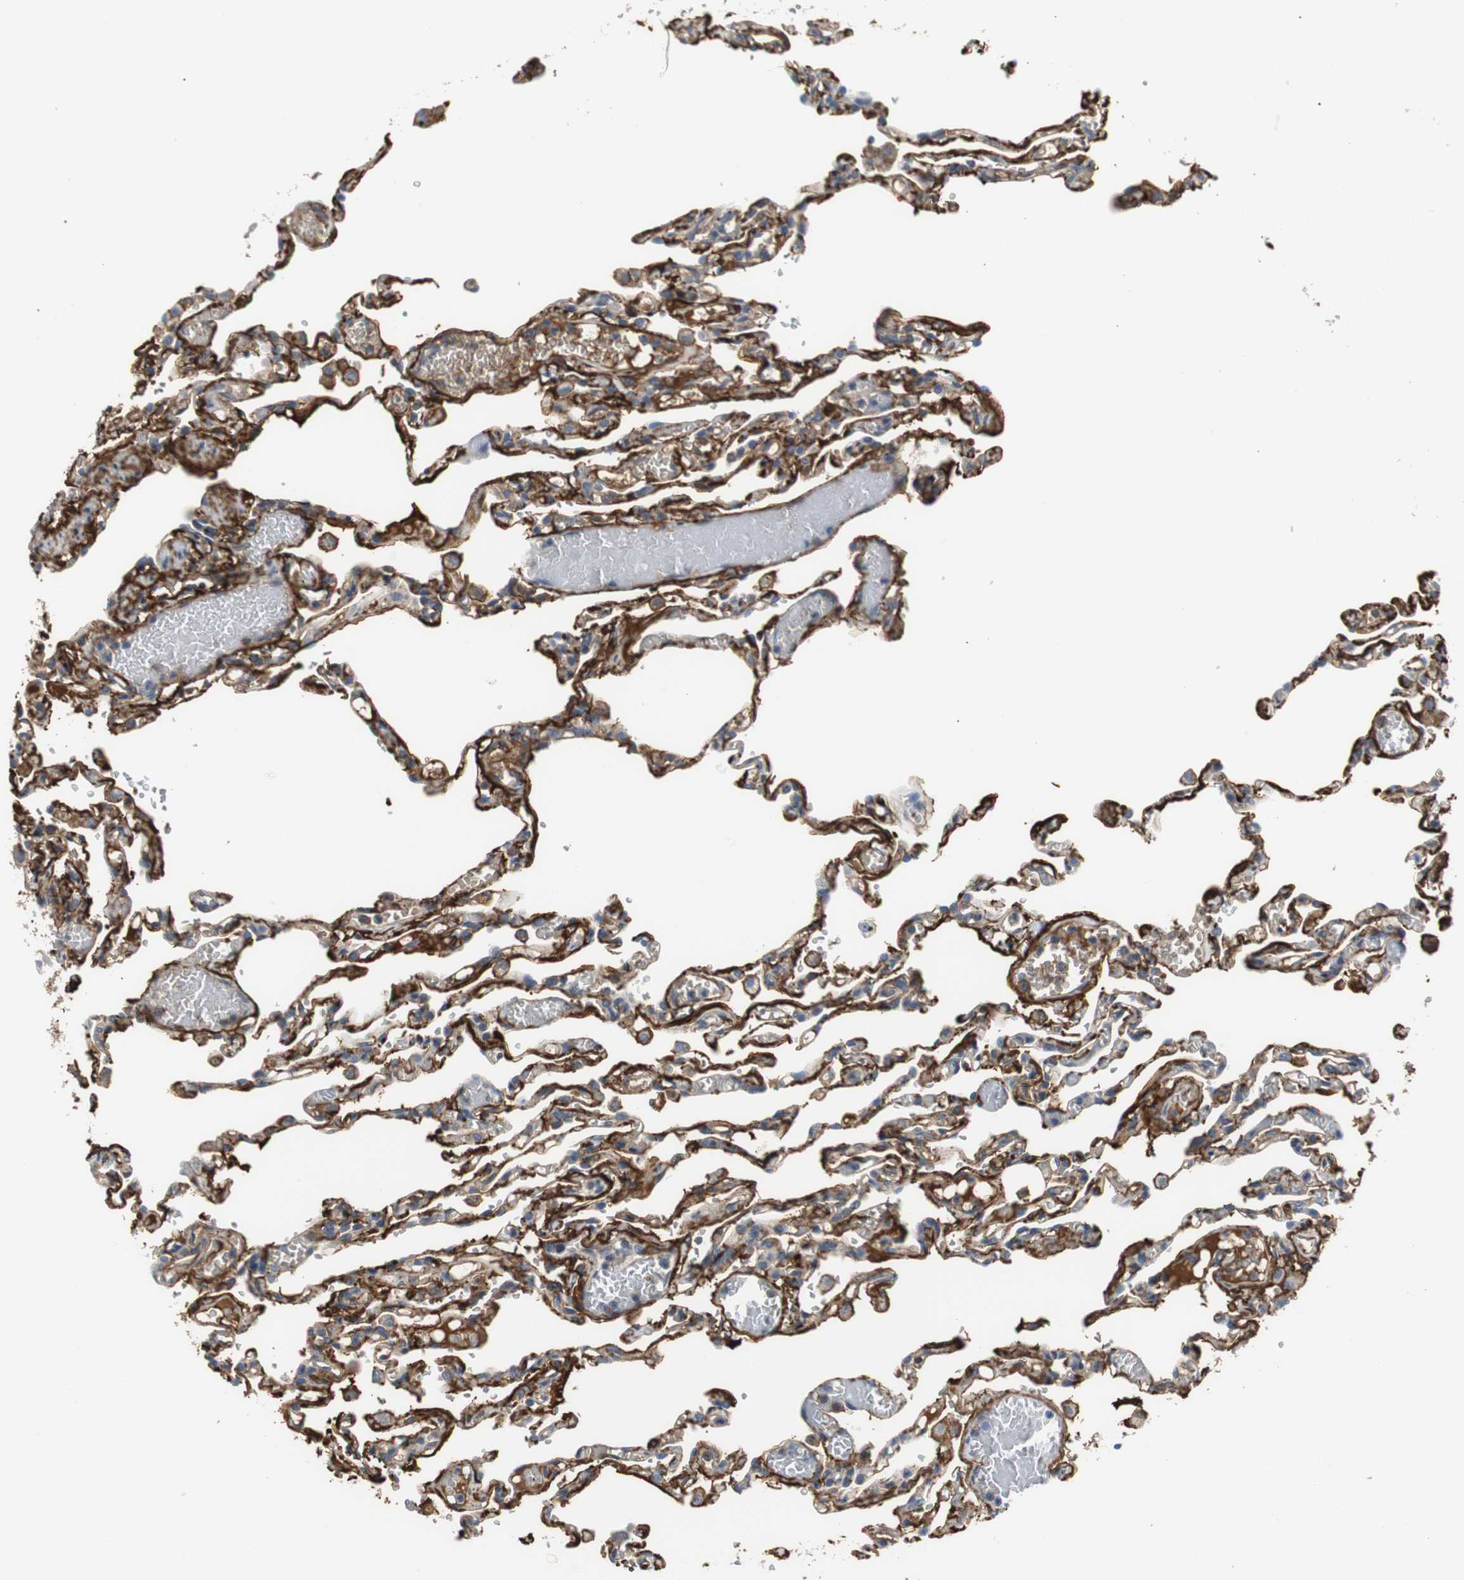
{"staining": {"intensity": "weak", "quantity": "25%-75%", "location": "cytoplasmic/membranous"}, "tissue": "lung", "cell_type": "Alveolar cells", "image_type": "normal", "snomed": [{"axis": "morphology", "description": "Normal tissue, NOS"}, {"axis": "topography", "description": "Lung"}], "caption": "Alveolar cells show weak cytoplasmic/membranous staining in about 25%-75% of cells in normal lung.", "gene": "APCS", "patient": {"sex": "male", "age": 21}}